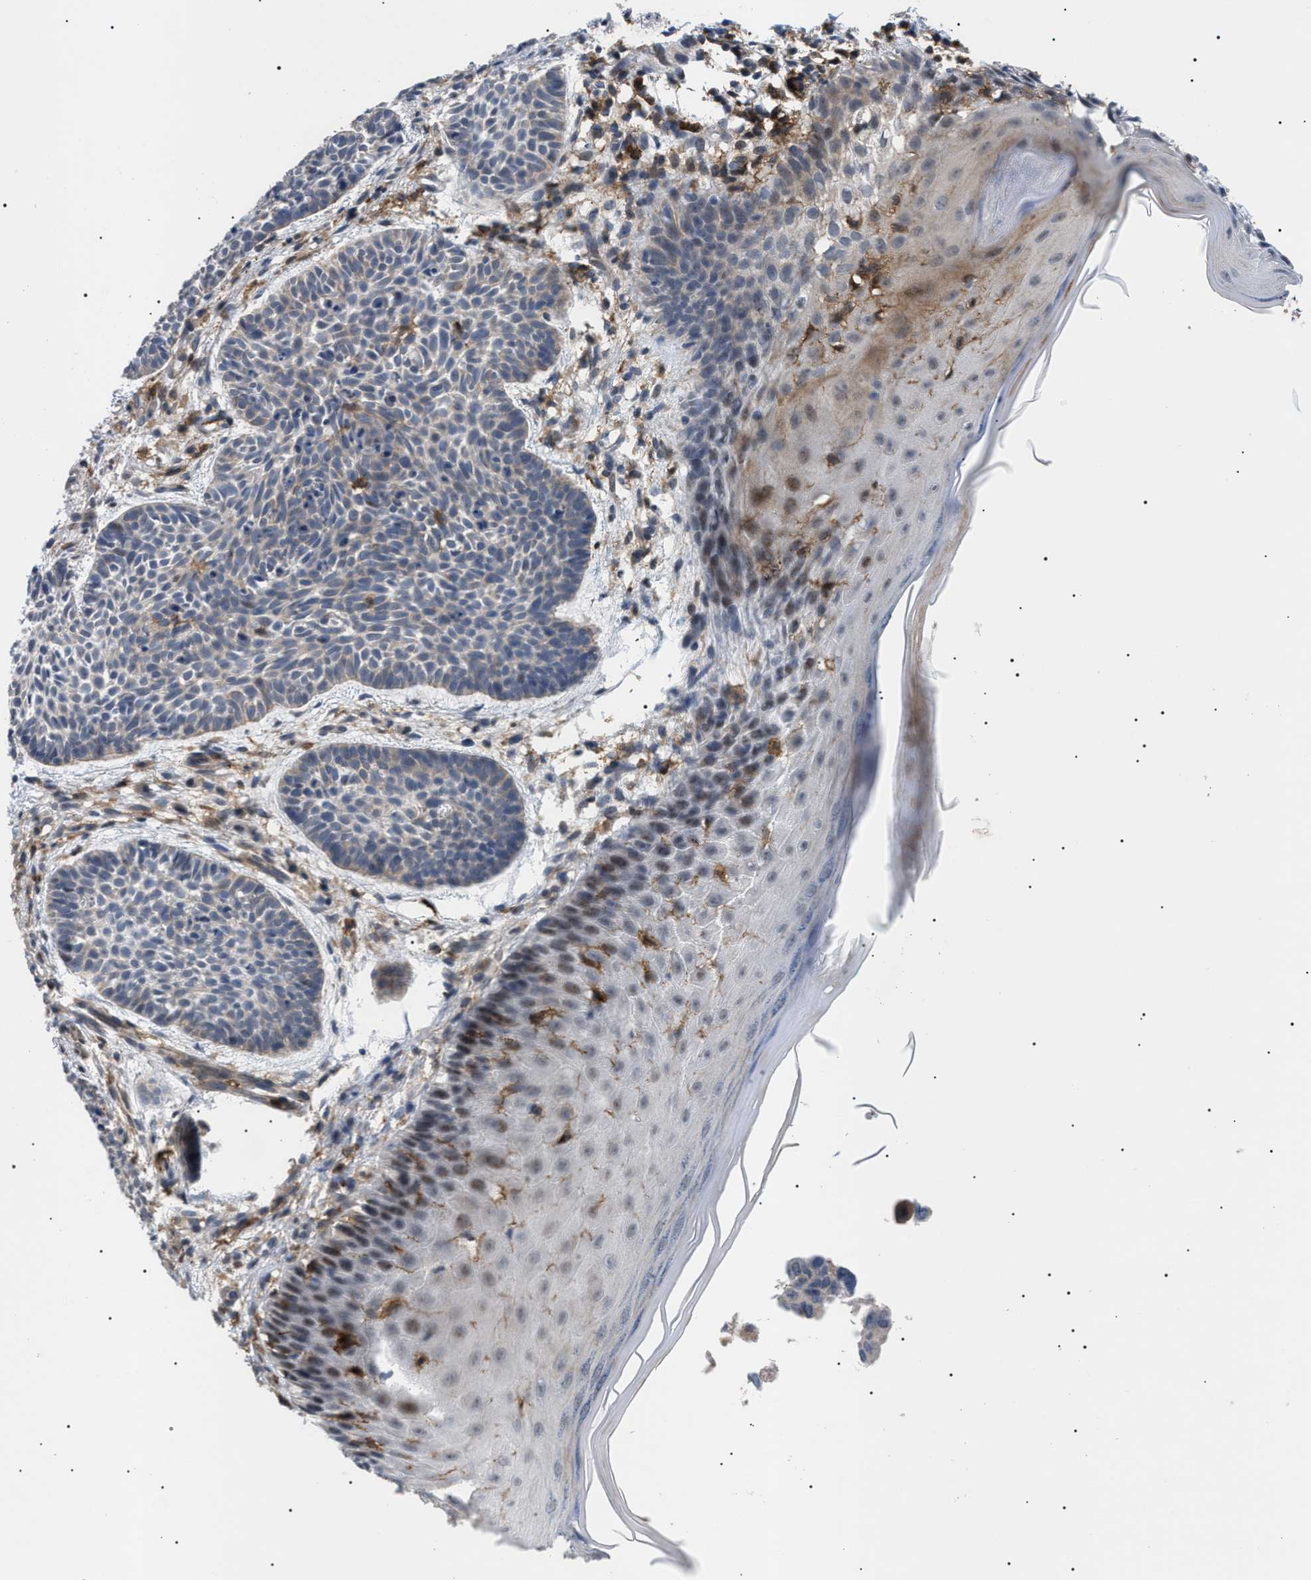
{"staining": {"intensity": "weak", "quantity": "<25%", "location": "cytoplasmic/membranous"}, "tissue": "skin cancer", "cell_type": "Tumor cells", "image_type": "cancer", "snomed": [{"axis": "morphology", "description": "Basal cell carcinoma"}, {"axis": "topography", "description": "Skin"}], "caption": "This is a micrograph of immunohistochemistry (IHC) staining of skin cancer (basal cell carcinoma), which shows no staining in tumor cells.", "gene": "CD300A", "patient": {"sex": "male", "age": 60}}